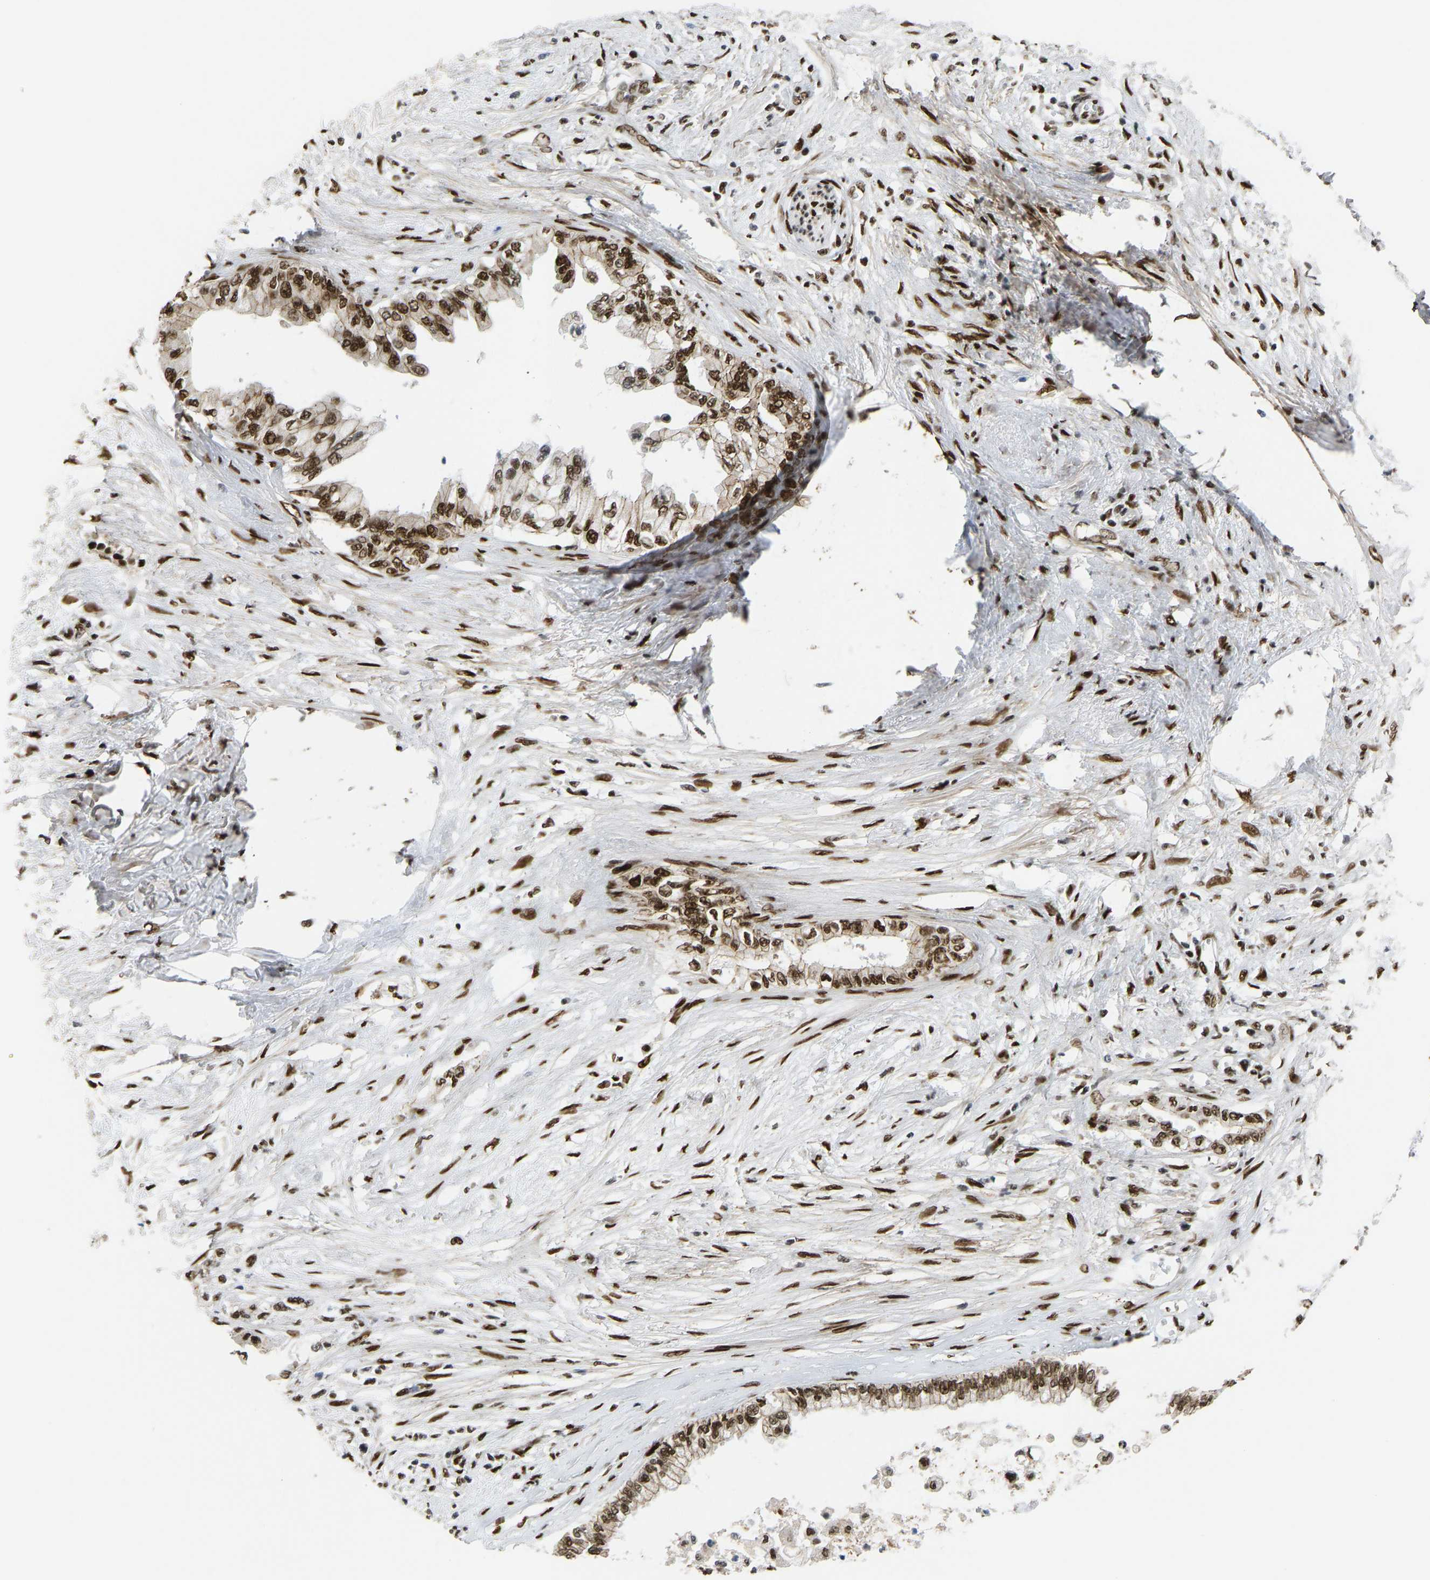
{"staining": {"intensity": "strong", "quantity": ">75%", "location": "nuclear"}, "tissue": "pancreatic cancer", "cell_type": "Tumor cells", "image_type": "cancer", "snomed": [{"axis": "morphology", "description": "Normal tissue, NOS"}, {"axis": "morphology", "description": "Adenocarcinoma, NOS"}, {"axis": "topography", "description": "Pancreas"}, {"axis": "topography", "description": "Duodenum"}], "caption": "Protein analysis of pancreatic cancer tissue reveals strong nuclear positivity in approximately >75% of tumor cells.", "gene": "FOXK1", "patient": {"sex": "female", "age": 60}}